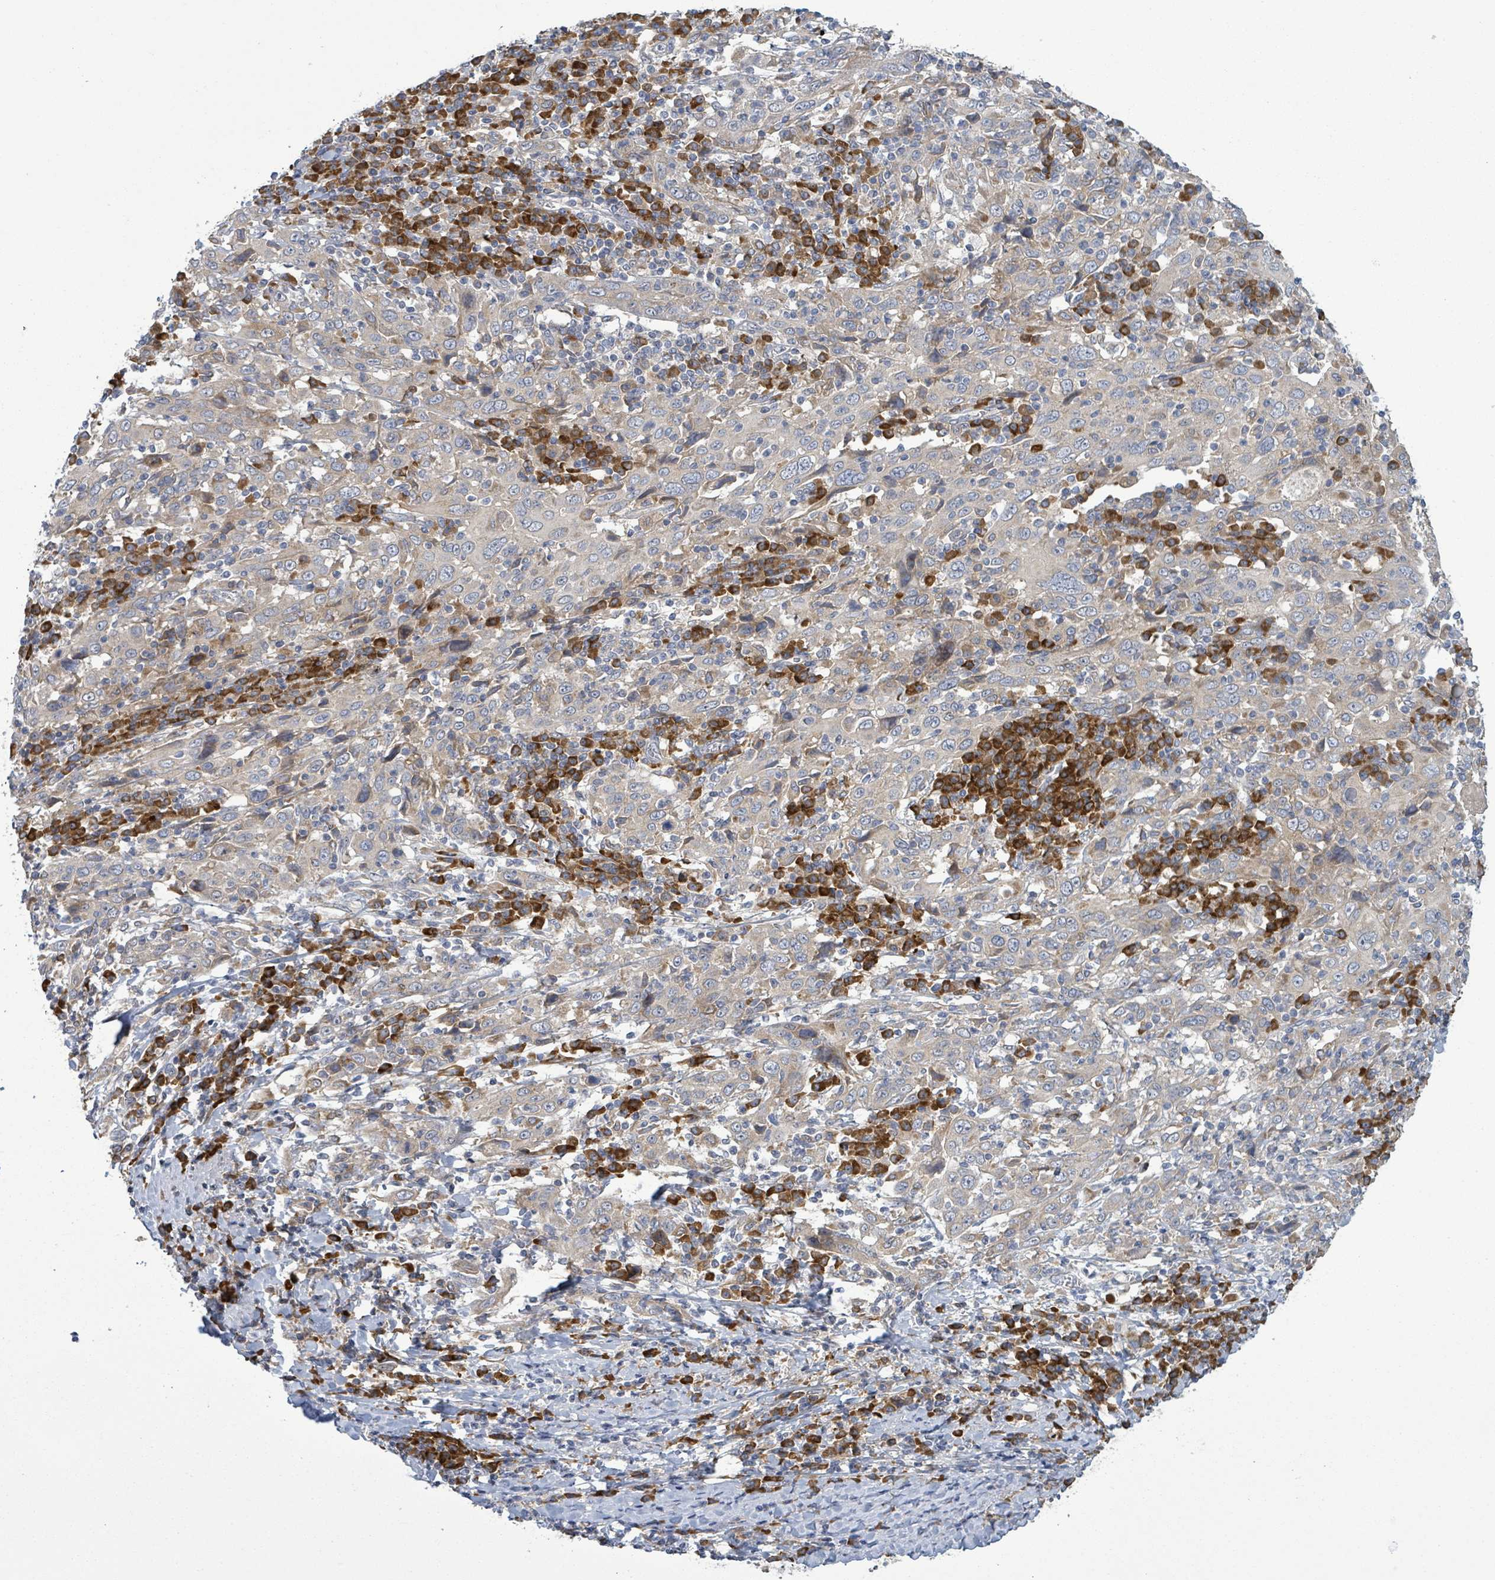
{"staining": {"intensity": "weak", "quantity": "<25%", "location": "cytoplasmic/membranous"}, "tissue": "cervical cancer", "cell_type": "Tumor cells", "image_type": "cancer", "snomed": [{"axis": "morphology", "description": "Squamous cell carcinoma, NOS"}, {"axis": "topography", "description": "Cervix"}], "caption": "An immunohistochemistry micrograph of cervical cancer (squamous cell carcinoma) is shown. There is no staining in tumor cells of cervical cancer (squamous cell carcinoma).", "gene": "ATP13A1", "patient": {"sex": "female", "age": 46}}